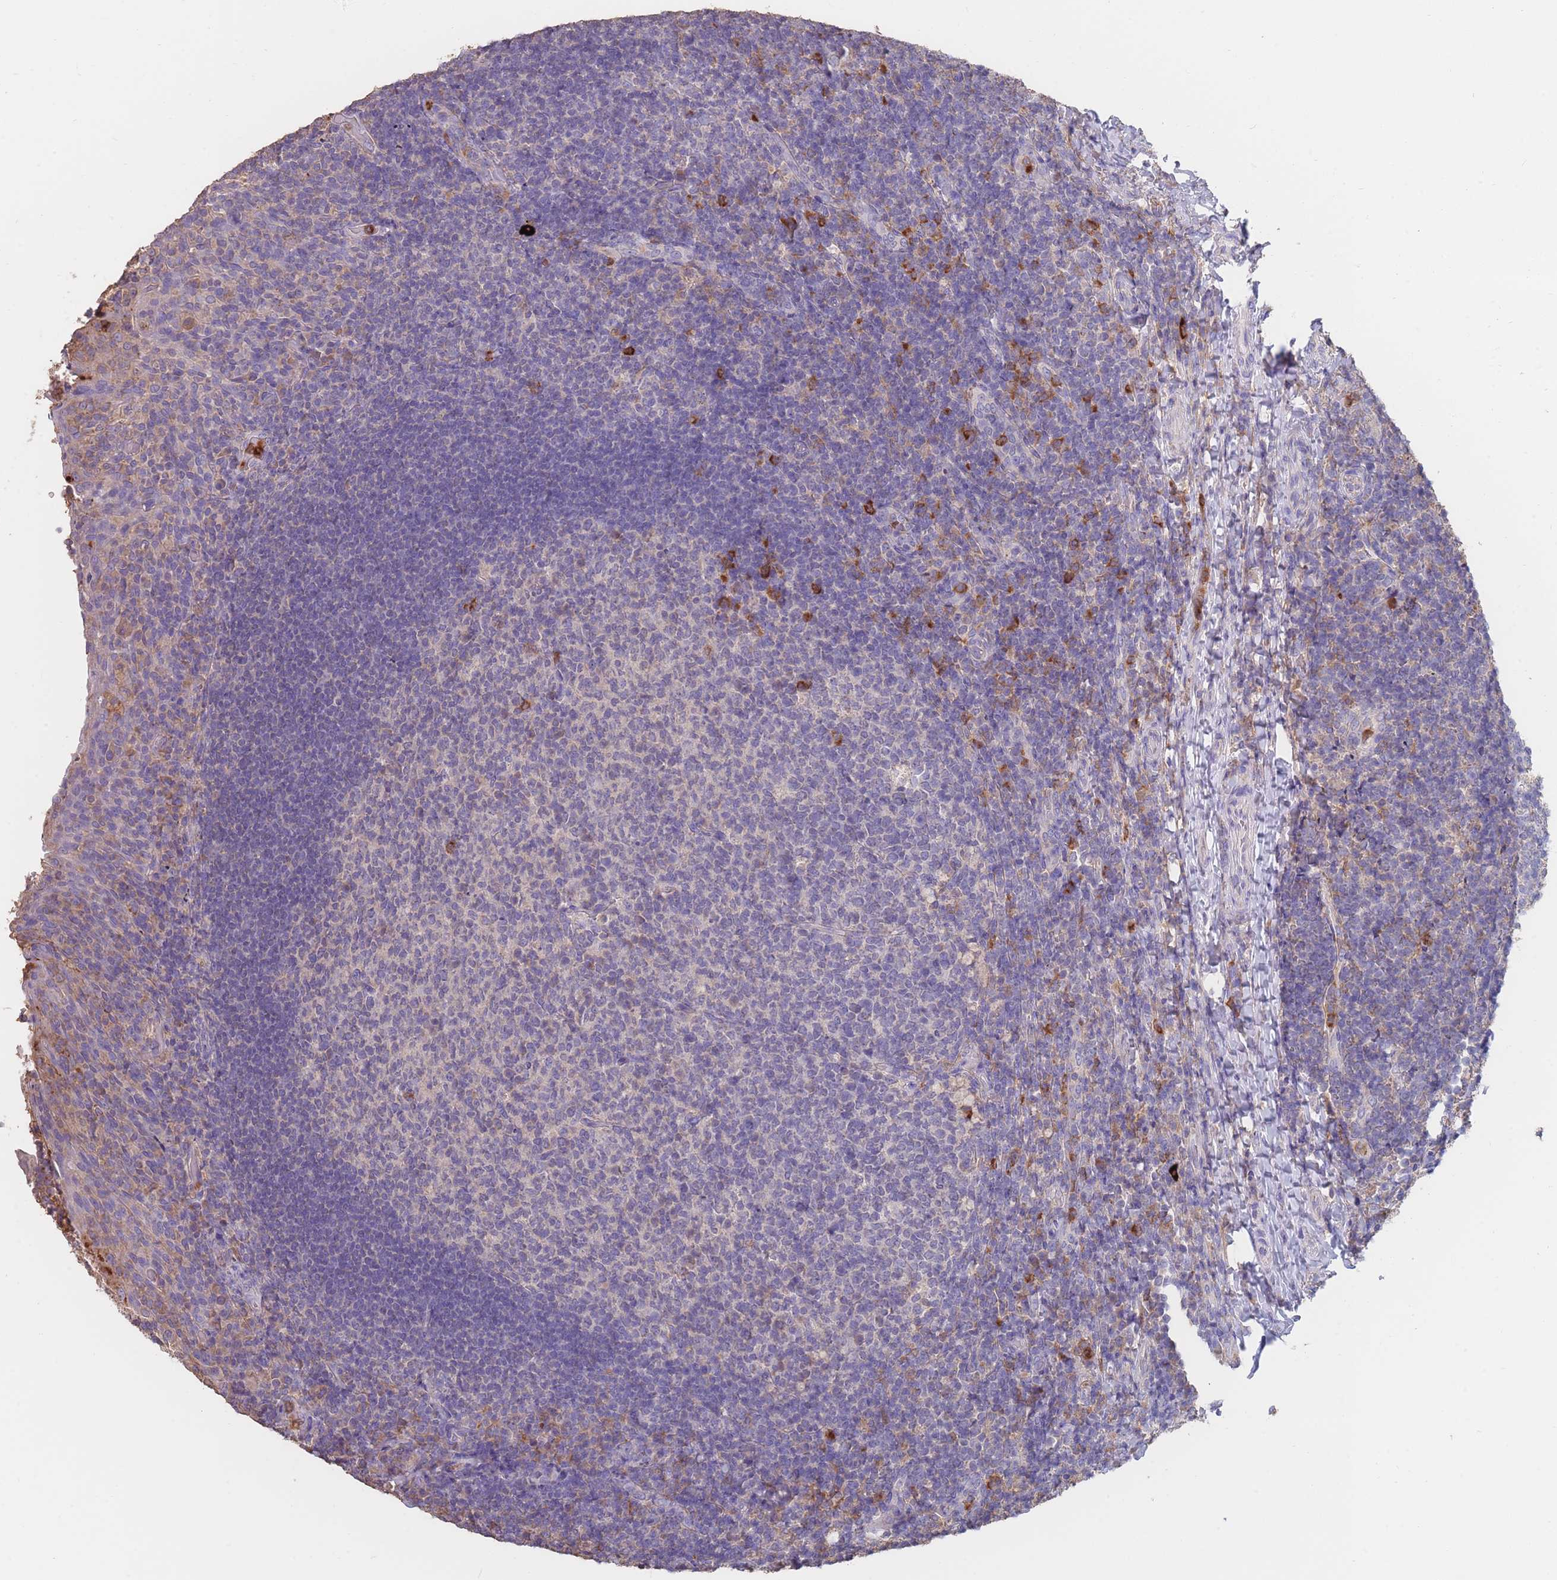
{"staining": {"intensity": "negative", "quantity": "none", "location": "none"}, "tissue": "tonsil", "cell_type": "Germinal center cells", "image_type": "normal", "snomed": [{"axis": "morphology", "description": "Normal tissue, NOS"}, {"axis": "topography", "description": "Tonsil"}], "caption": "This is a histopathology image of immunohistochemistry (IHC) staining of benign tonsil, which shows no positivity in germinal center cells.", "gene": "CLEC12A", "patient": {"sex": "female", "age": 10}}